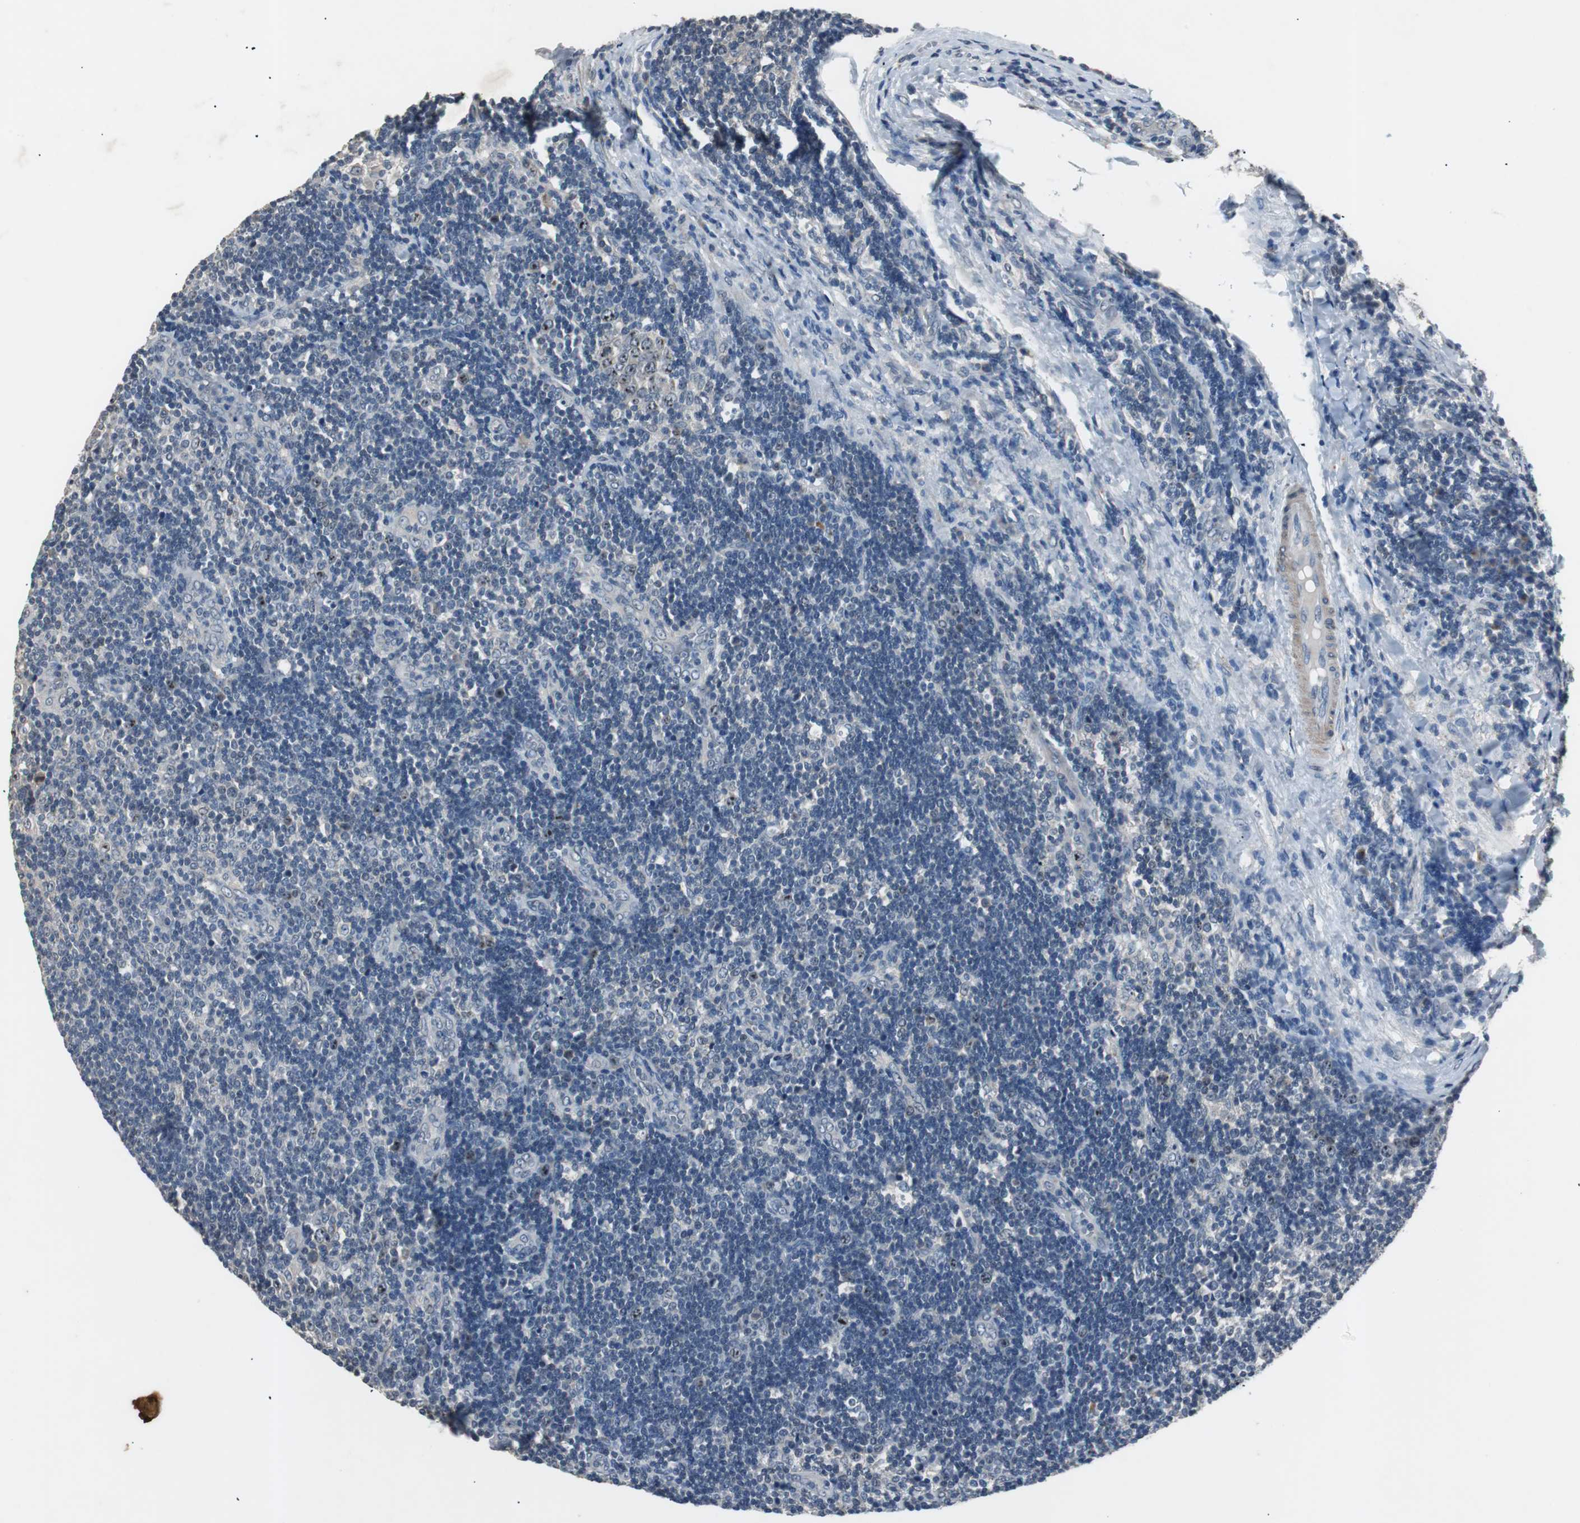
{"staining": {"intensity": "negative", "quantity": "none", "location": "none"}, "tissue": "lymph node", "cell_type": "Germinal center cells", "image_type": "normal", "snomed": [{"axis": "morphology", "description": "Normal tissue, NOS"}, {"axis": "topography", "description": "Lymph node"}, {"axis": "topography", "description": "Salivary gland"}], "caption": "DAB immunohistochemical staining of unremarkable lymph node displays no significant staining in germinal center cells.", "gene": "PCYT1B", "patient": {"sex": "male", "age": 8}}